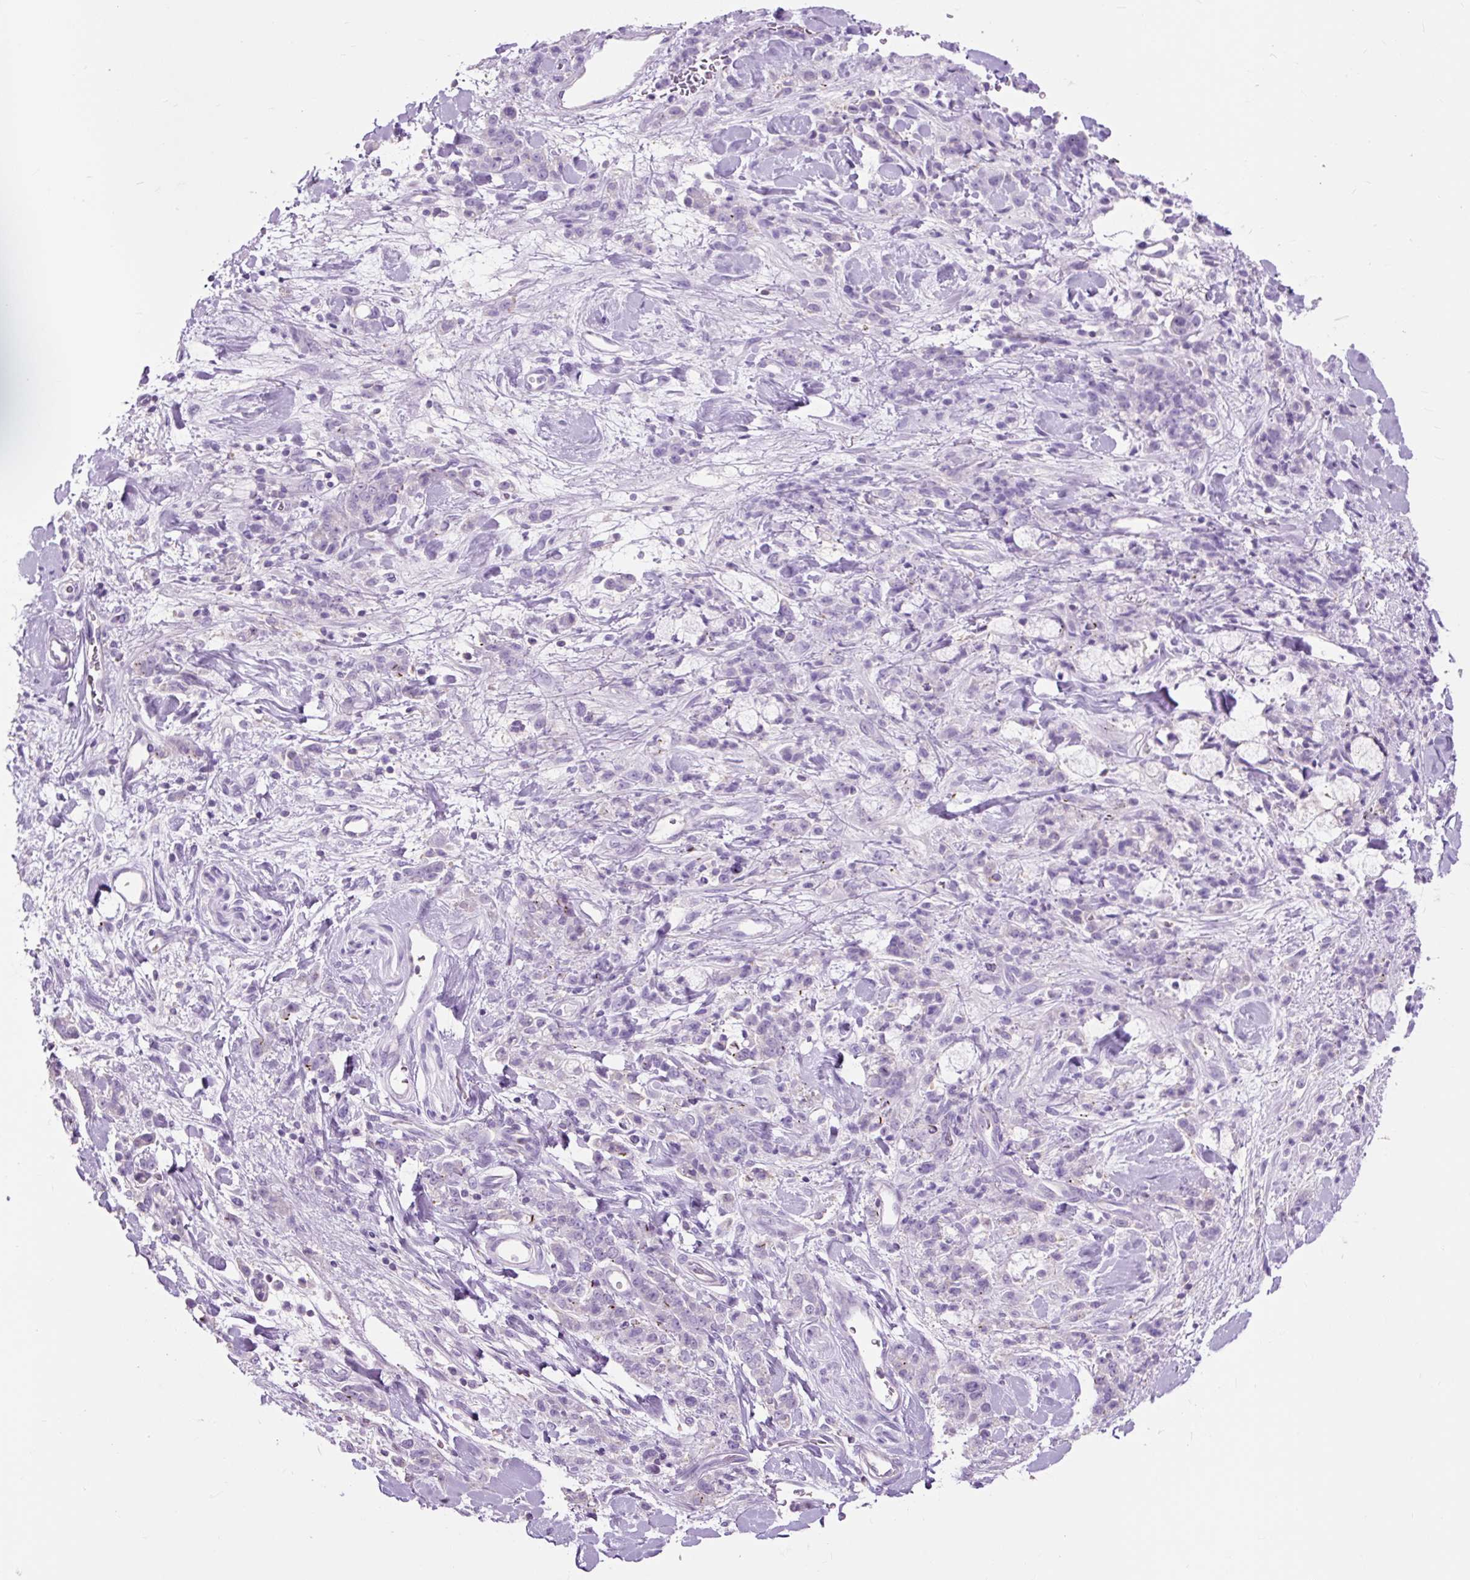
{"staining": {"intensity": "negative", "quantity": "none", "location": "none"}, "tissue": "stomach cancer", "cell_type": "Tumor cells", "image_type": "cancer", "snomed": [{"axis": "morphology", "description": "Normal tissue, NOS"}, {"axis": "morphology", "description": "Adenocarcinoma, NOS"}, {"axis": "topography", "description": "Stomach"}], "caption": "Immunohistochemistry of human stomach cancer (adenocarcinoma) shows no expression in tumor cells.", "gene": "OR10A7", "patient": {"sex": "male", "age": 82}}